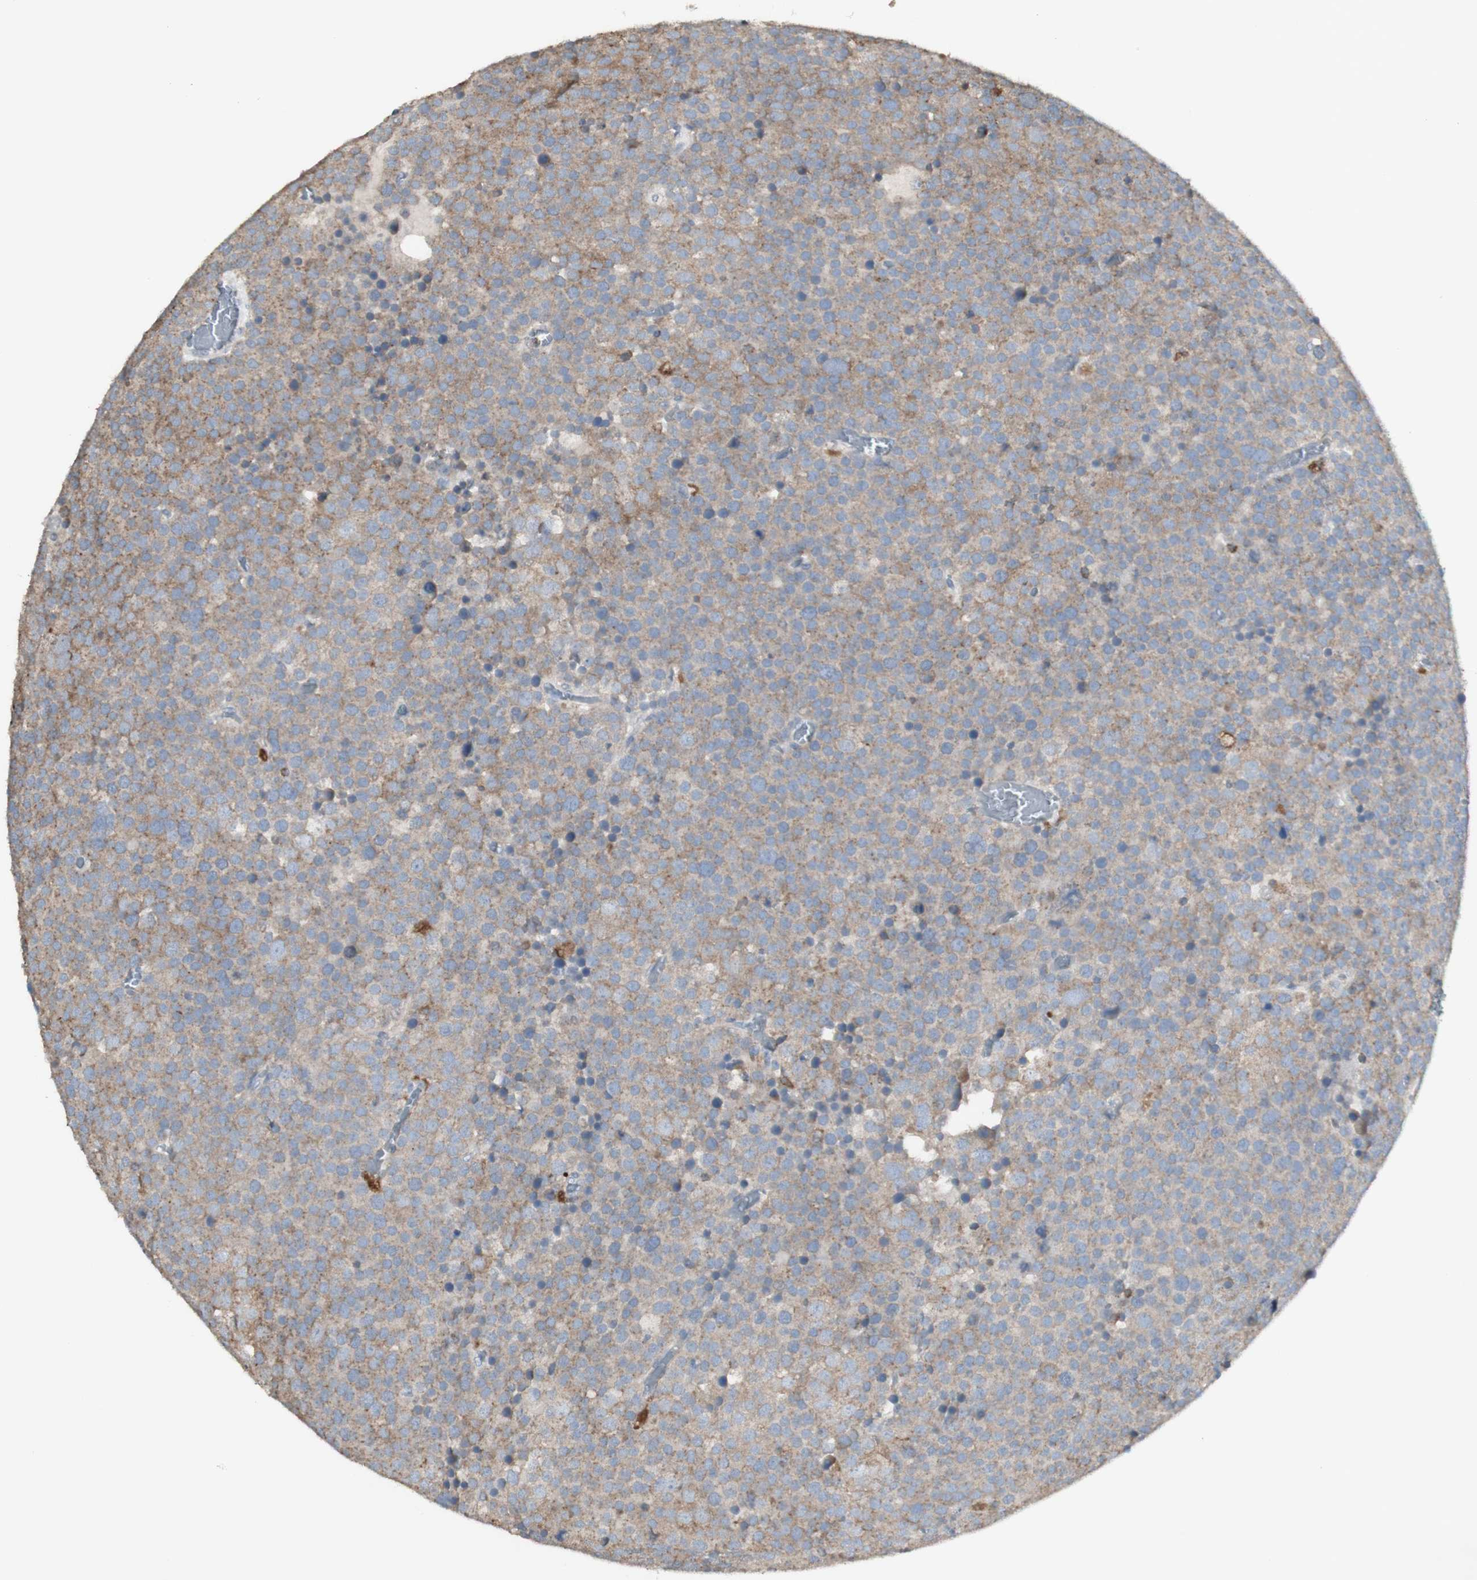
{"staining": {"intensity": "weak", "quantity": ">75%", "location": "cytoplasmic/membranous"}, "tissue": "testis cancer", "cell_type": "Tumor cells", "image_type": "cancer", "snomed": [{"axis": "morphology", "description": "Seminoma, NOS"}, {"axis": "topography", "description": "Testis"}], "caption": "An image of testis cancer stained for a protein displays weak cytoplasmic/membranous brown staining in tumor cells.", "gene": "ATP6V1E1", "patient": {"sex": "male", "age": 71}}